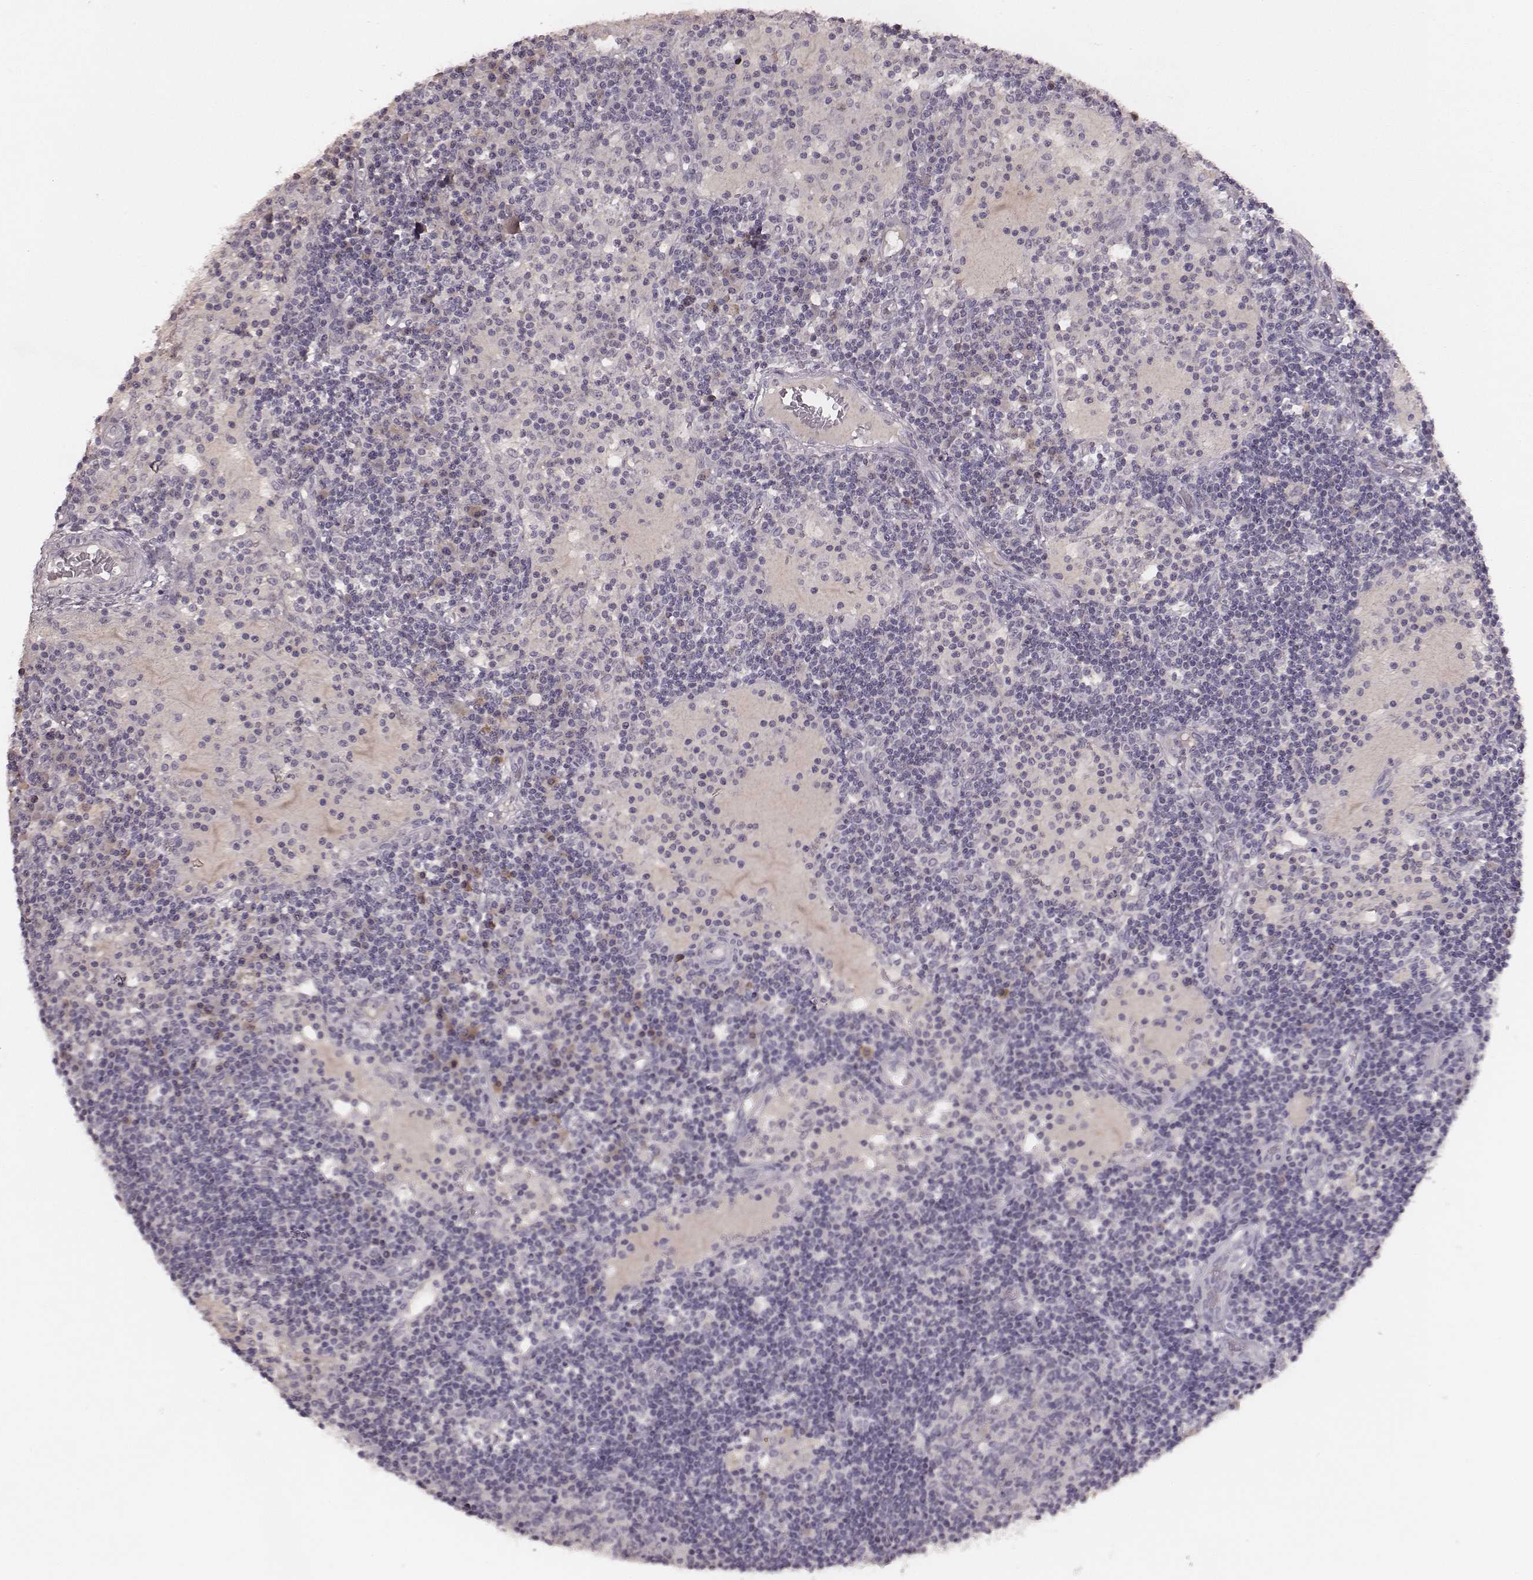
{"staining": {"intensity": "negative", "quantity": "none", "location": "none"}, "tissue": "lymph node", "cell_type": "Germinal center cells", "image_type": "normal", "snomed": [{"axis": "morphology", "description": "Normal tissue, NOS"}, {"axis": "topography", "description": "Lymph node"}], "caption": "Immunohistochemical staining of benign human lymph node reveals no significant expression in germinal center cells.", "gene": "LY6K", "patient": {"sex": "female", "age": 72}}